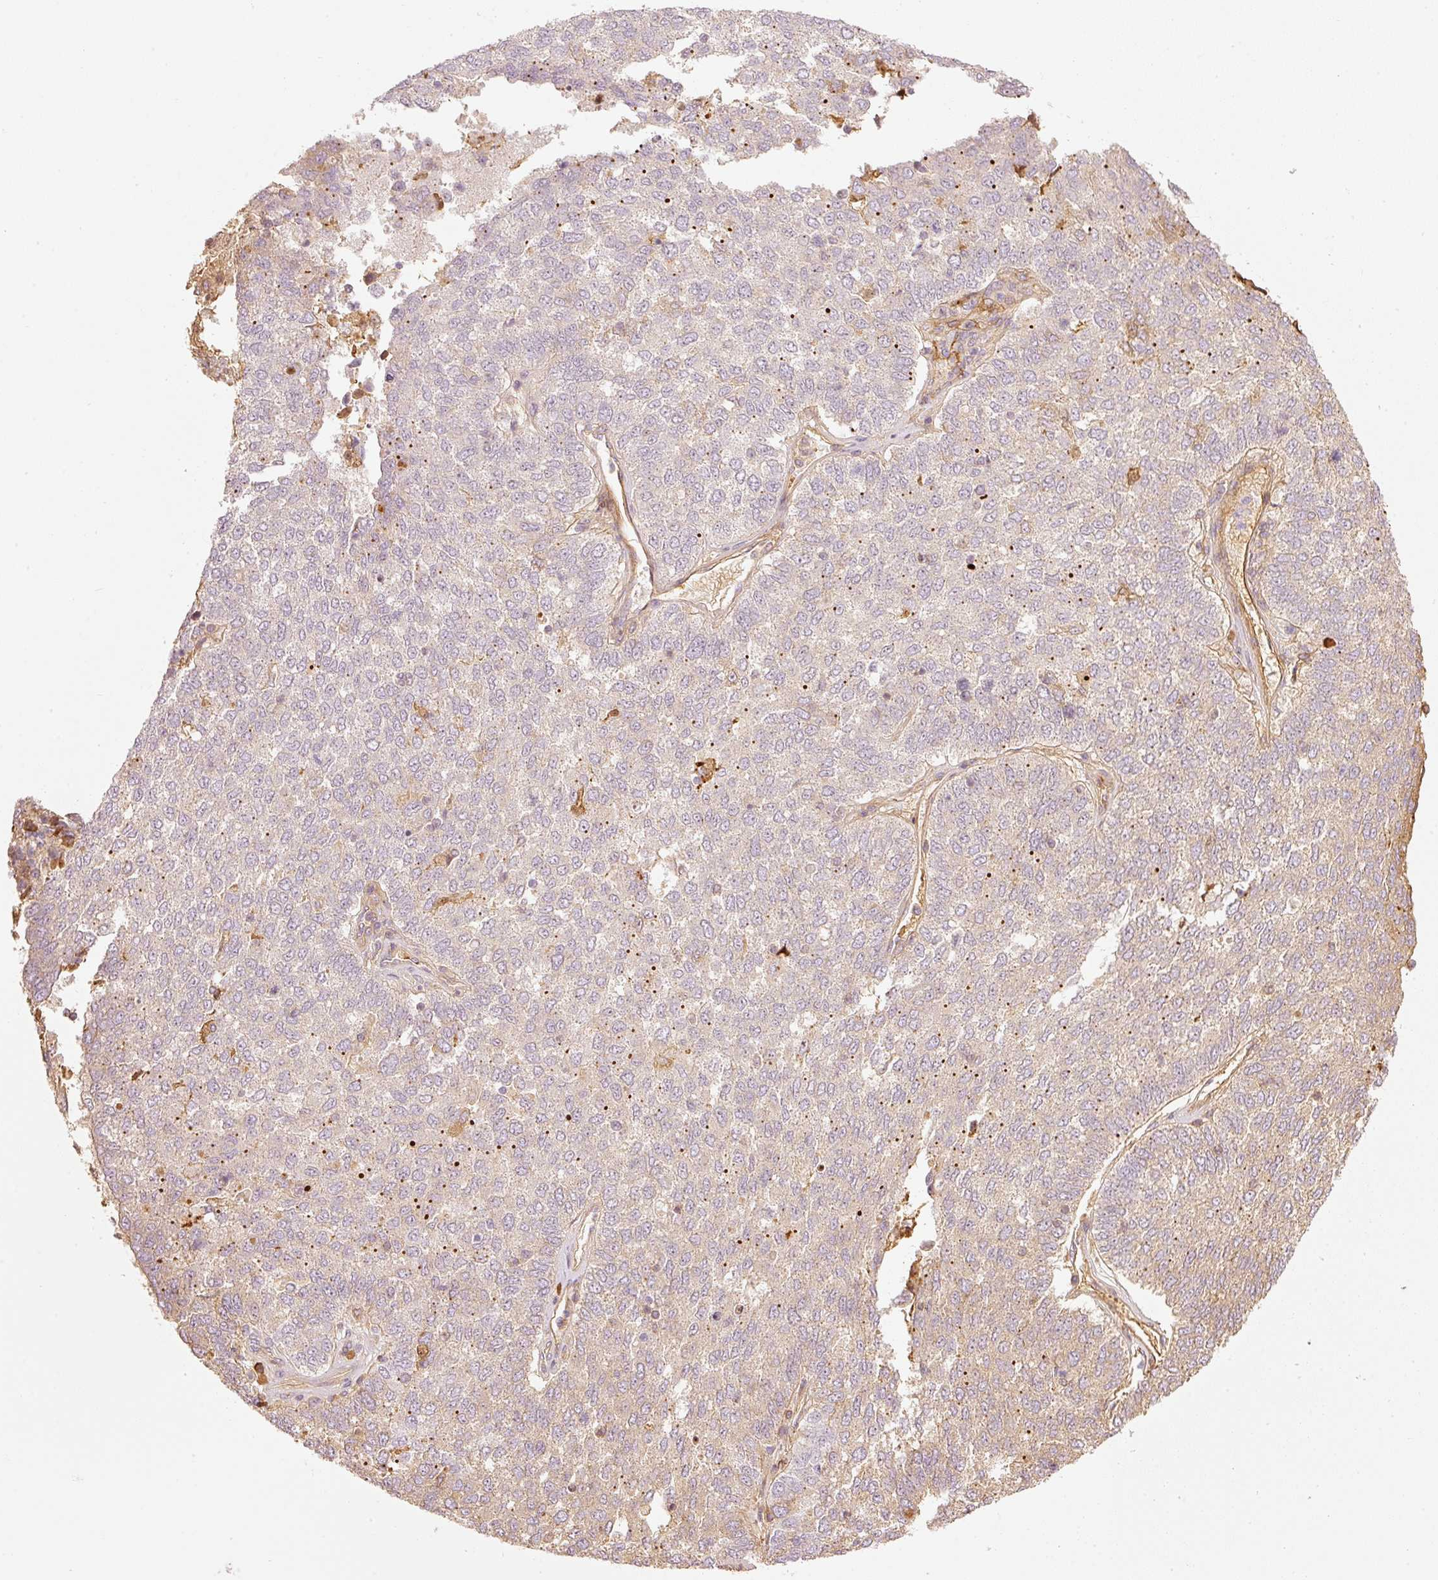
{"staining": {"intensity": "weak", "quantity": "<25%", "location": "cytoplasmic/membranous"}, "tissue": "lung cancer", "cell_type": "Tumor cells", "image_type": "cancer", "snomed": [{"axis": "morphology", "description": "Squamous cell carcinoma, NOS"}, {"axis": "topography", "description": "Lung"}], "caption": "IHC of squamous cell carcinoma (lung) shows no expression in tumor cells.", "gene": "VCAM1", "patient": {"sex": "male", "age": 73}}